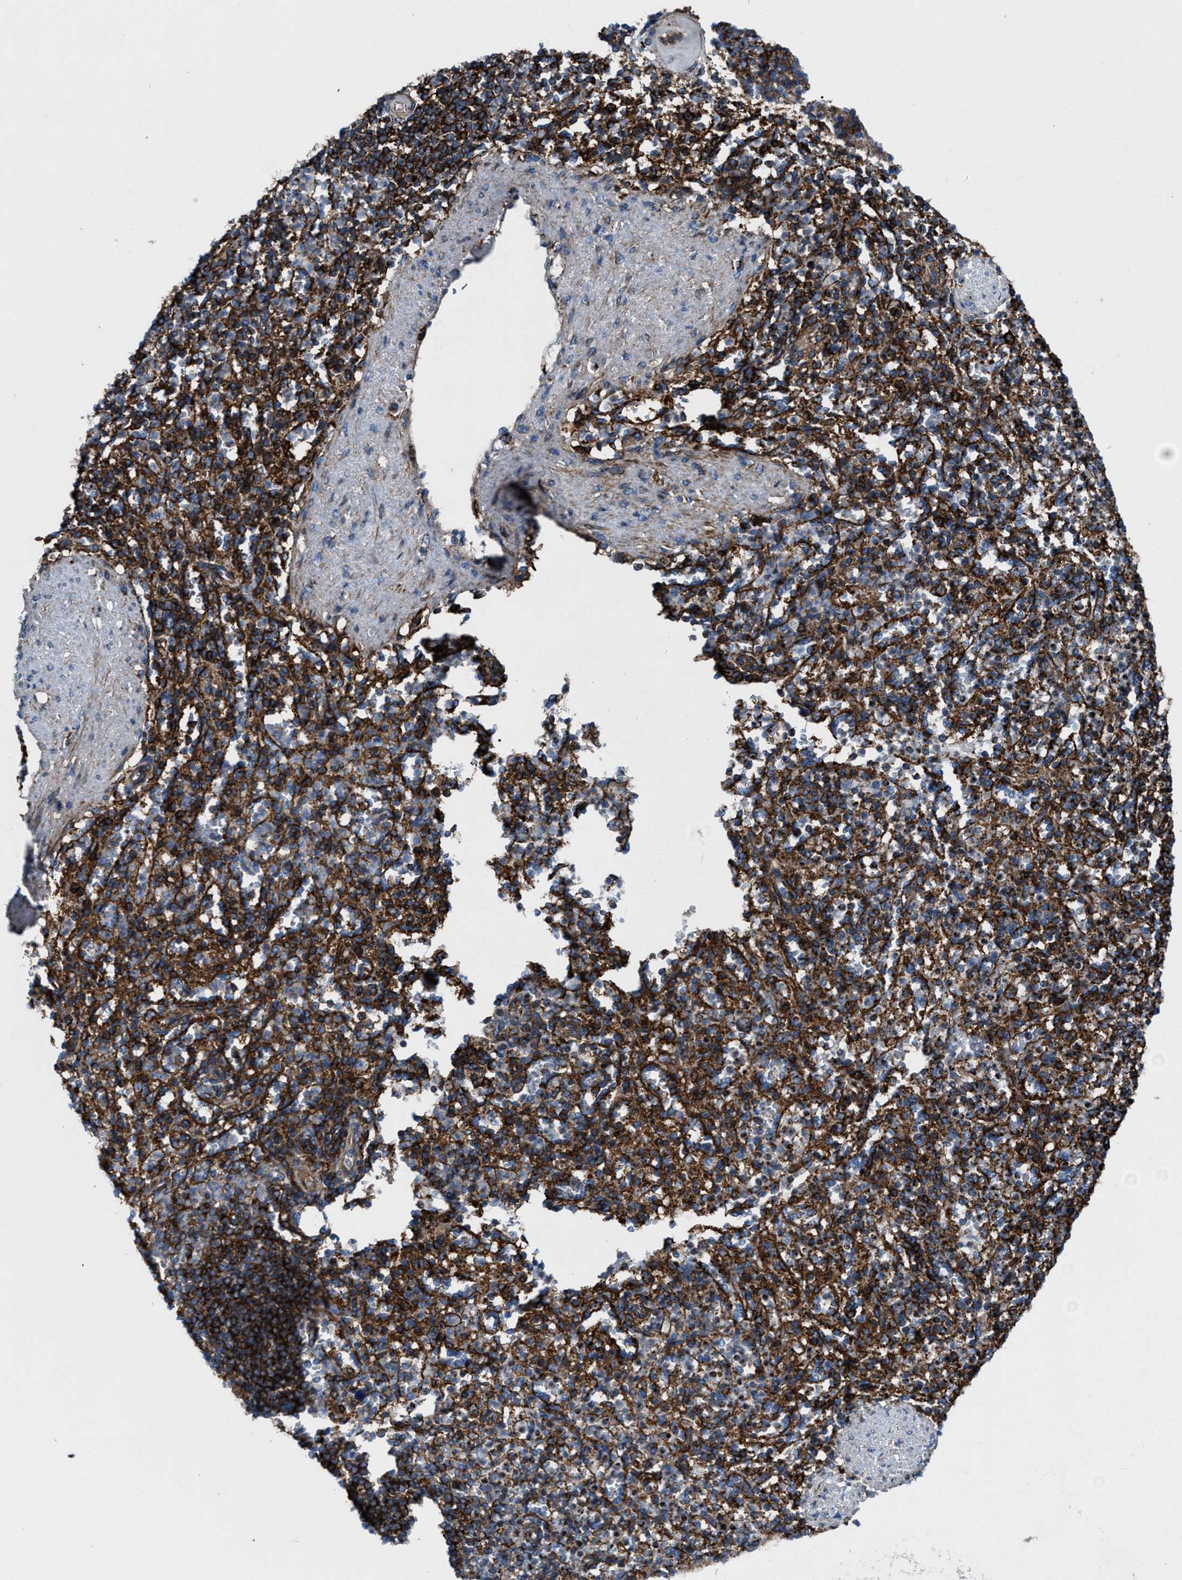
{"staining": {"intensity": "moderate", "quantity": ">75%", "location": "cytoplasmic/membranous"}, "tissue": "spleen", "cell_type": "Cells in red pulp", "image_type": "normal", "snomed": [{"axis": "morphology", "description": "Normal tissue, NOS"}, {"axis": "topography", "description": "Spleen"}], "caption": "Protein expression analysis of unremarkable human spleen reveals moderate cytoplasmic/membranous positivity in approximately >75% of cells in red pulp. The staining is performed using DAB brown chromogen to label protein expression. The nuclei are counter-stained blue using hematoxylin.", "gene": "AGPAT2", "patient": {"sex": "female", "age": 74}}